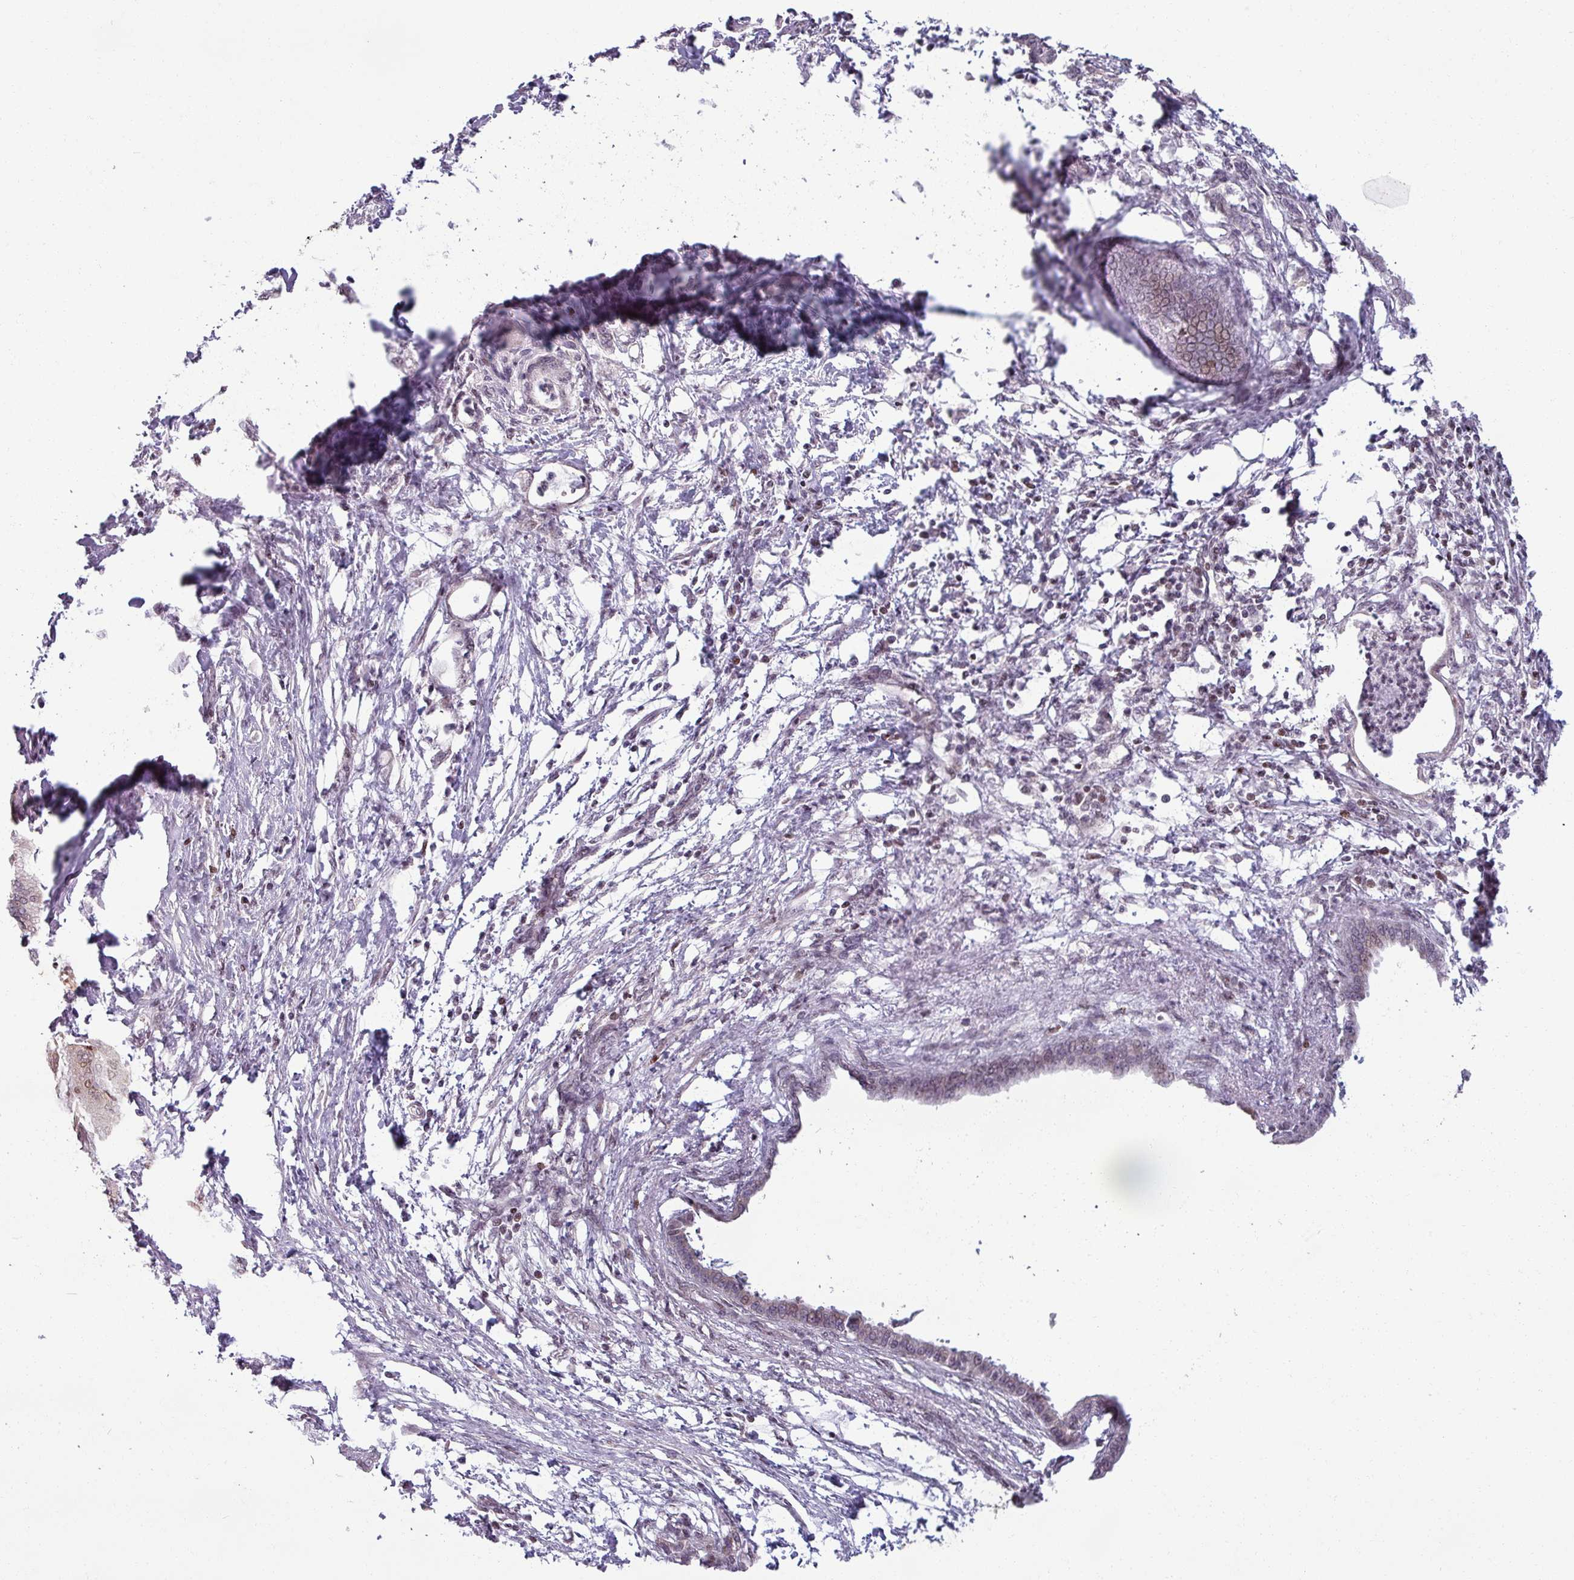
{"staining": {"intensity": "weak", "quantity": "<25%", "location": "nuclear"}, "tissue": "pancreatic cancer", "cell_type": "Tumor cells", "image_type": "cancer", "snomed": [{"axis": "morphology", "description": "Adenocarcinoma, NOS"}, {"axis": "topography", "description": "Pancreas"}], "caption": "DAB immunohistochemical staining of human pancreatic cancer (adenocarcinoma) shows no significant staining in tumor cells. Brightfield microscopy of immunohistochemistry (IHC) stained with DAB (brown) and hematoxylin (blue), captured at high magnification.", "gene": "NCOR1", "patient": {"sex": "female", "age": 55}}